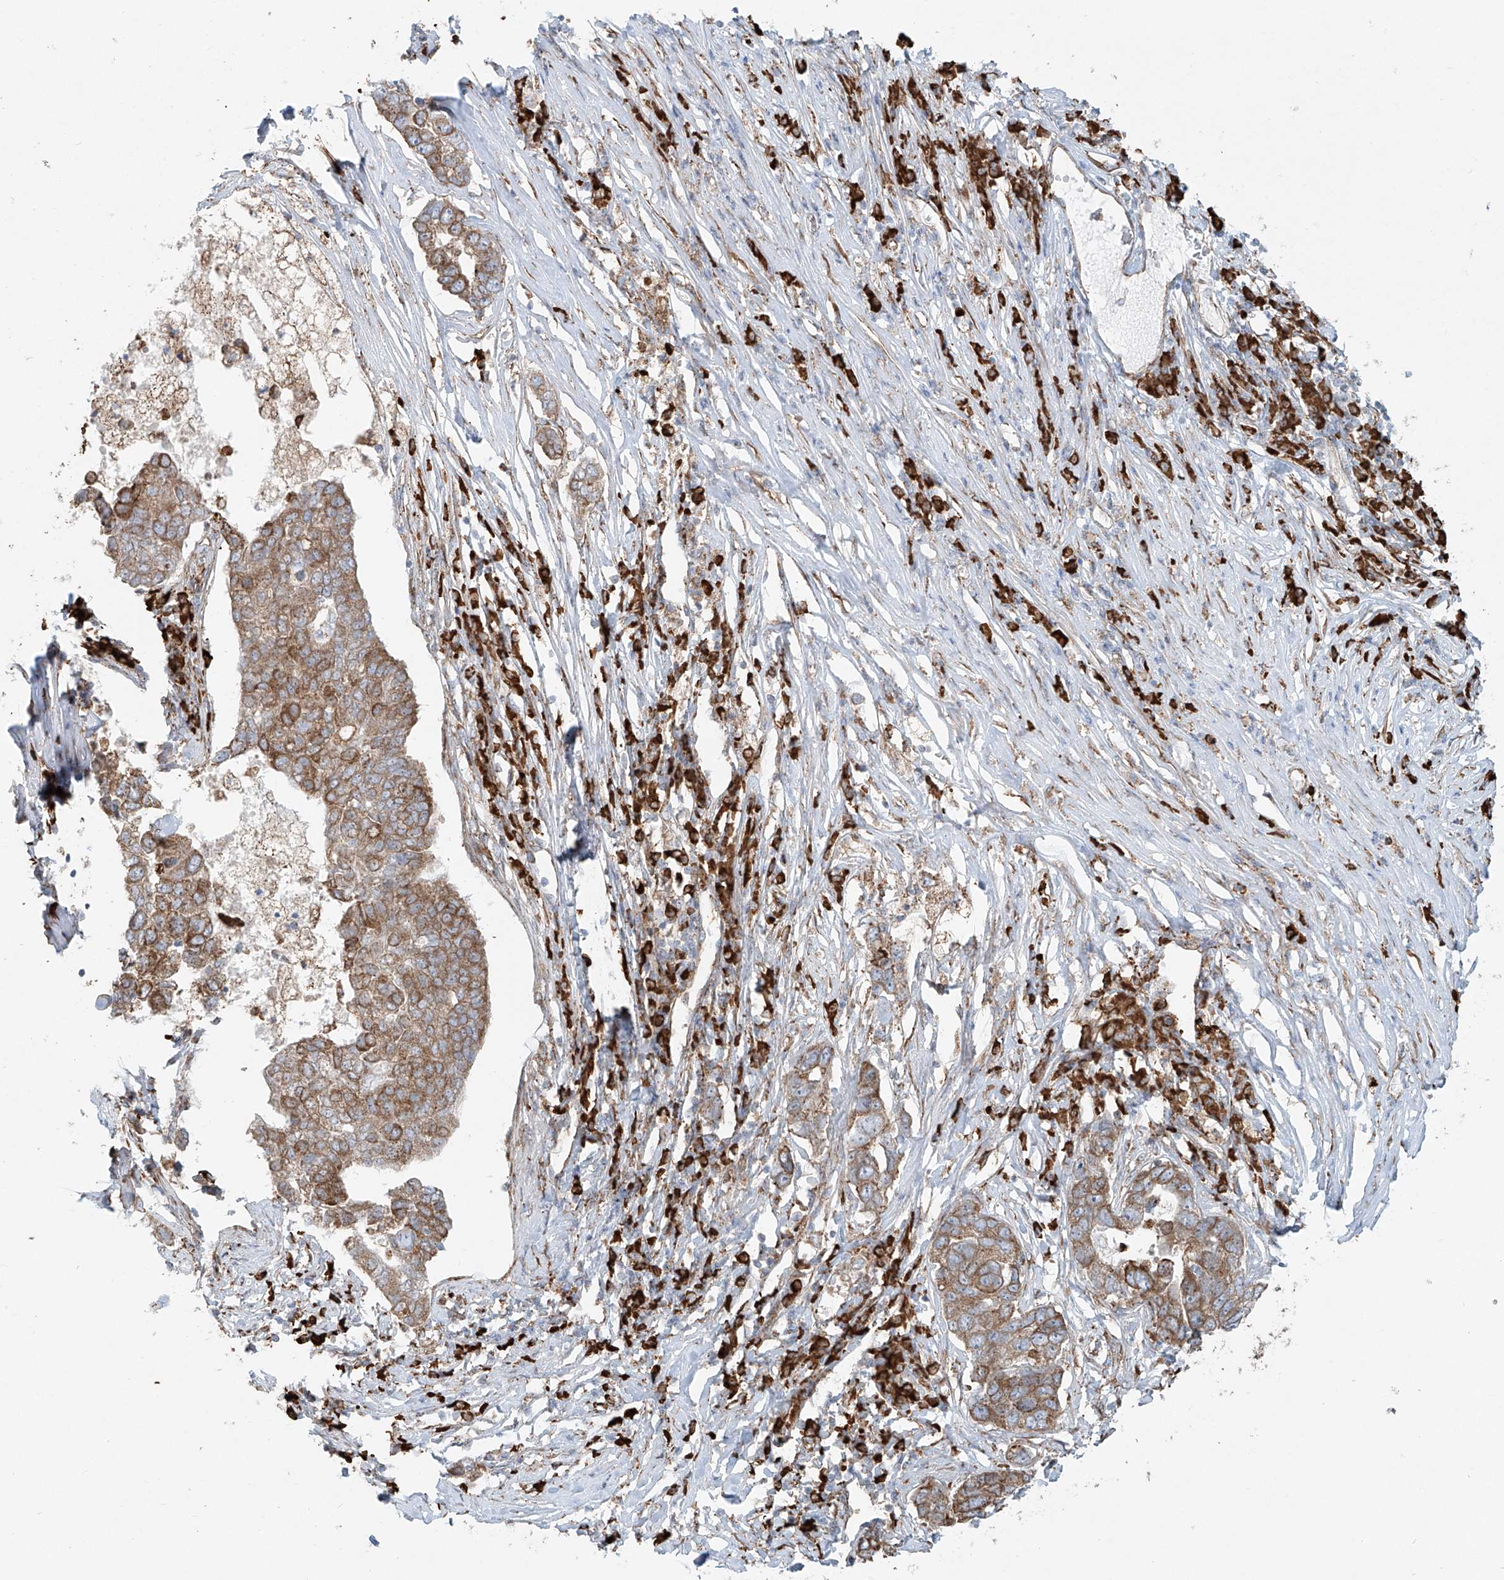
{"staining": {"intensity": "moderate", "quantity": ">75%", "location": "cytoplasmic/membranous"}, "tissue": "pancreatic cancer", "cell_type": "Tumor cells", "image_type": "cancer", "snomed": [{"axis": "morphology", "description": "Adenocarcinoma, NOS"}, {"axis": "topography", "description": "Pancreas"}], "caption": "Approximately >75% of tumor cells in human pancreatic adenocarcinoma demonstrate moderate cytoplasmic/membranous protein expression as visualized by brown immunohistochemical staining.", "gene": "EIPR1", "patient": {"sex": "female", "age": 61}}